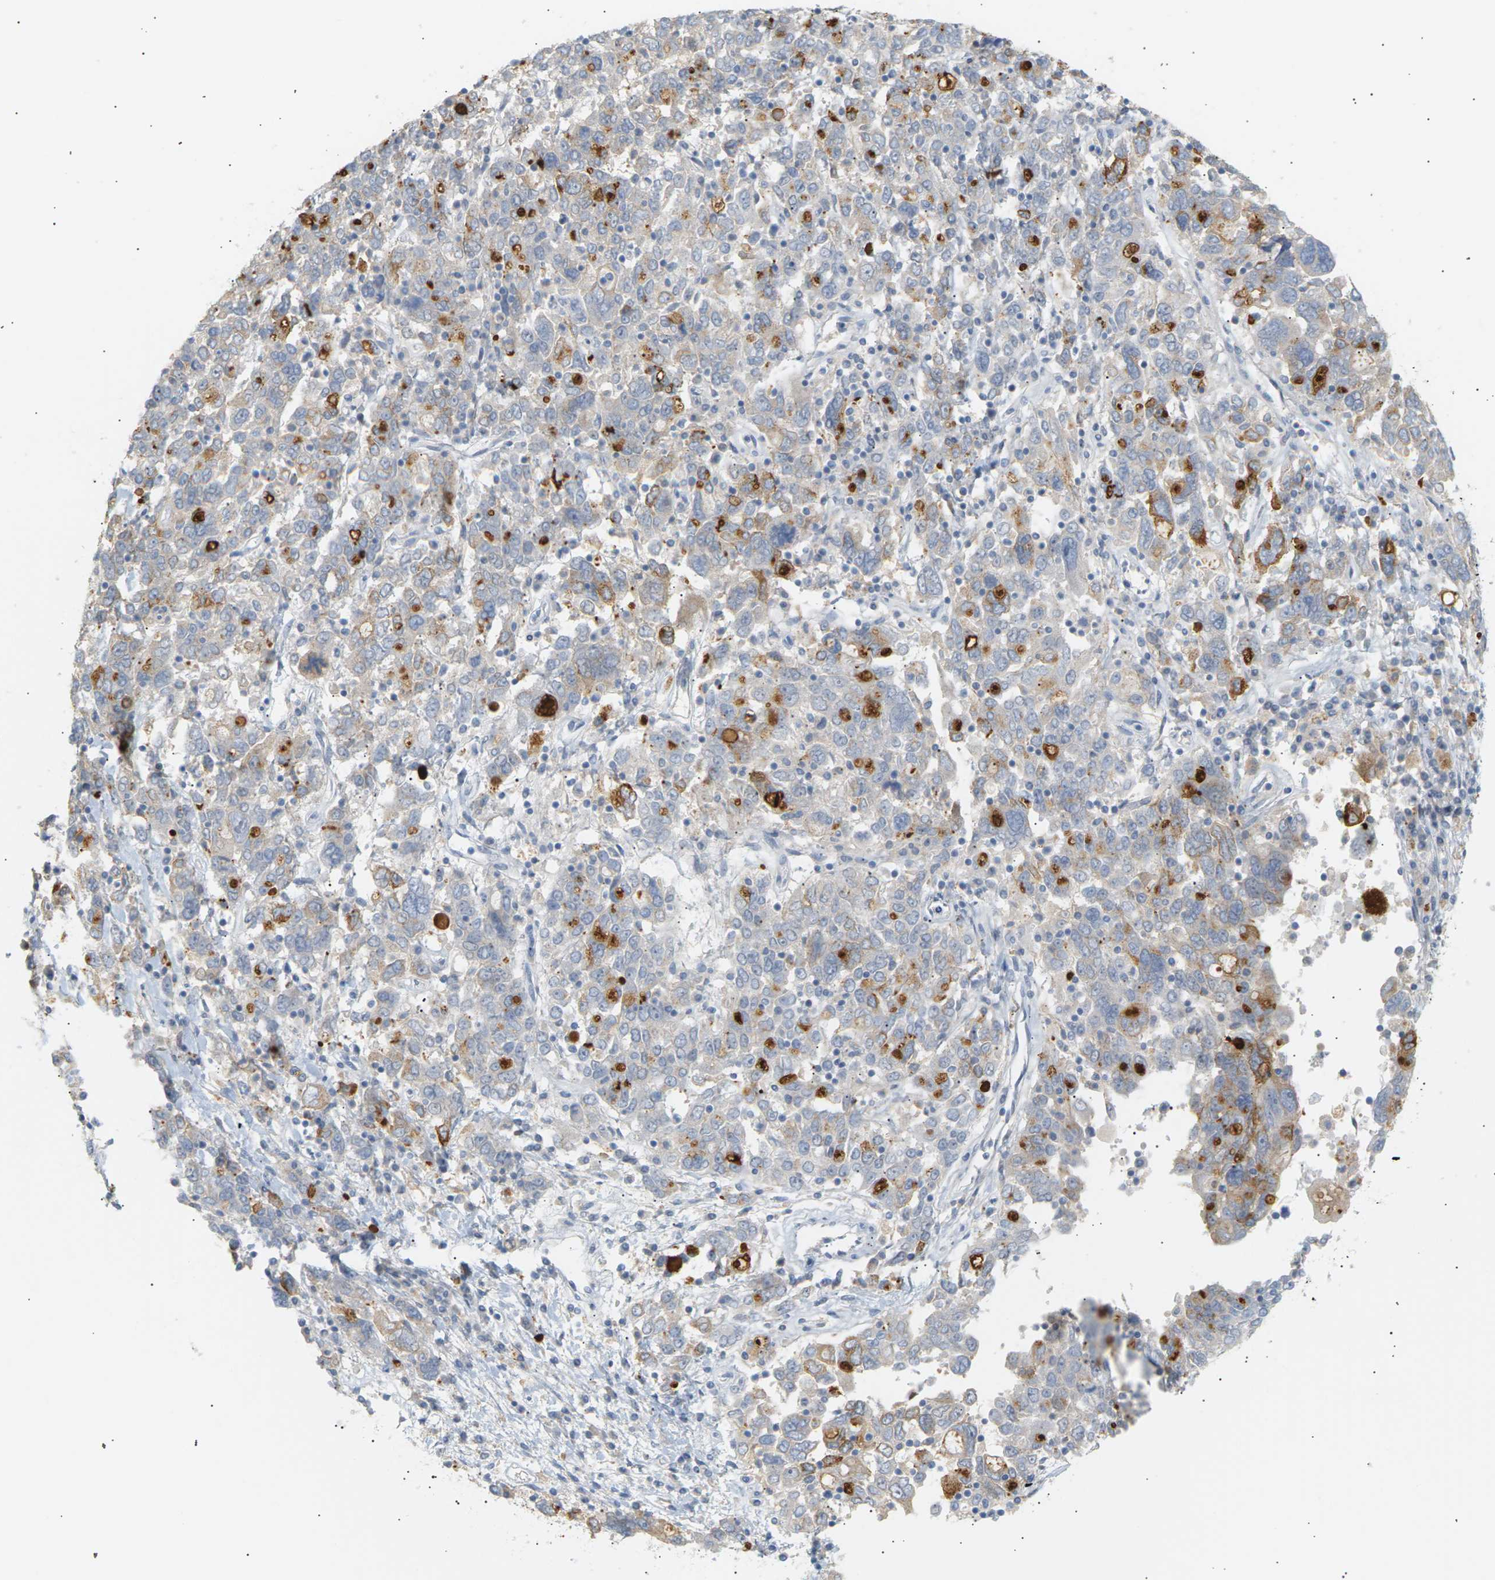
{"staining": {"intensity": "moderate", "quantity": "<25%", "location": "cytoplasmic/membranous"}, "tissue": "ovarian cancer", "cell_type": "Tumor cells", "image_type": "cancer", "snomed": [{"axis": "morphology", "description": "Carcinoma, endometroid"}, {"axis": "topography", "description": "Ovary"}], "caption": "Ovarian endometroid carcinoma stained with a protein marker shows moderate staining in tumor cells.", "gene": "CLU", "patient": {"sex": "female", "age": 62}}